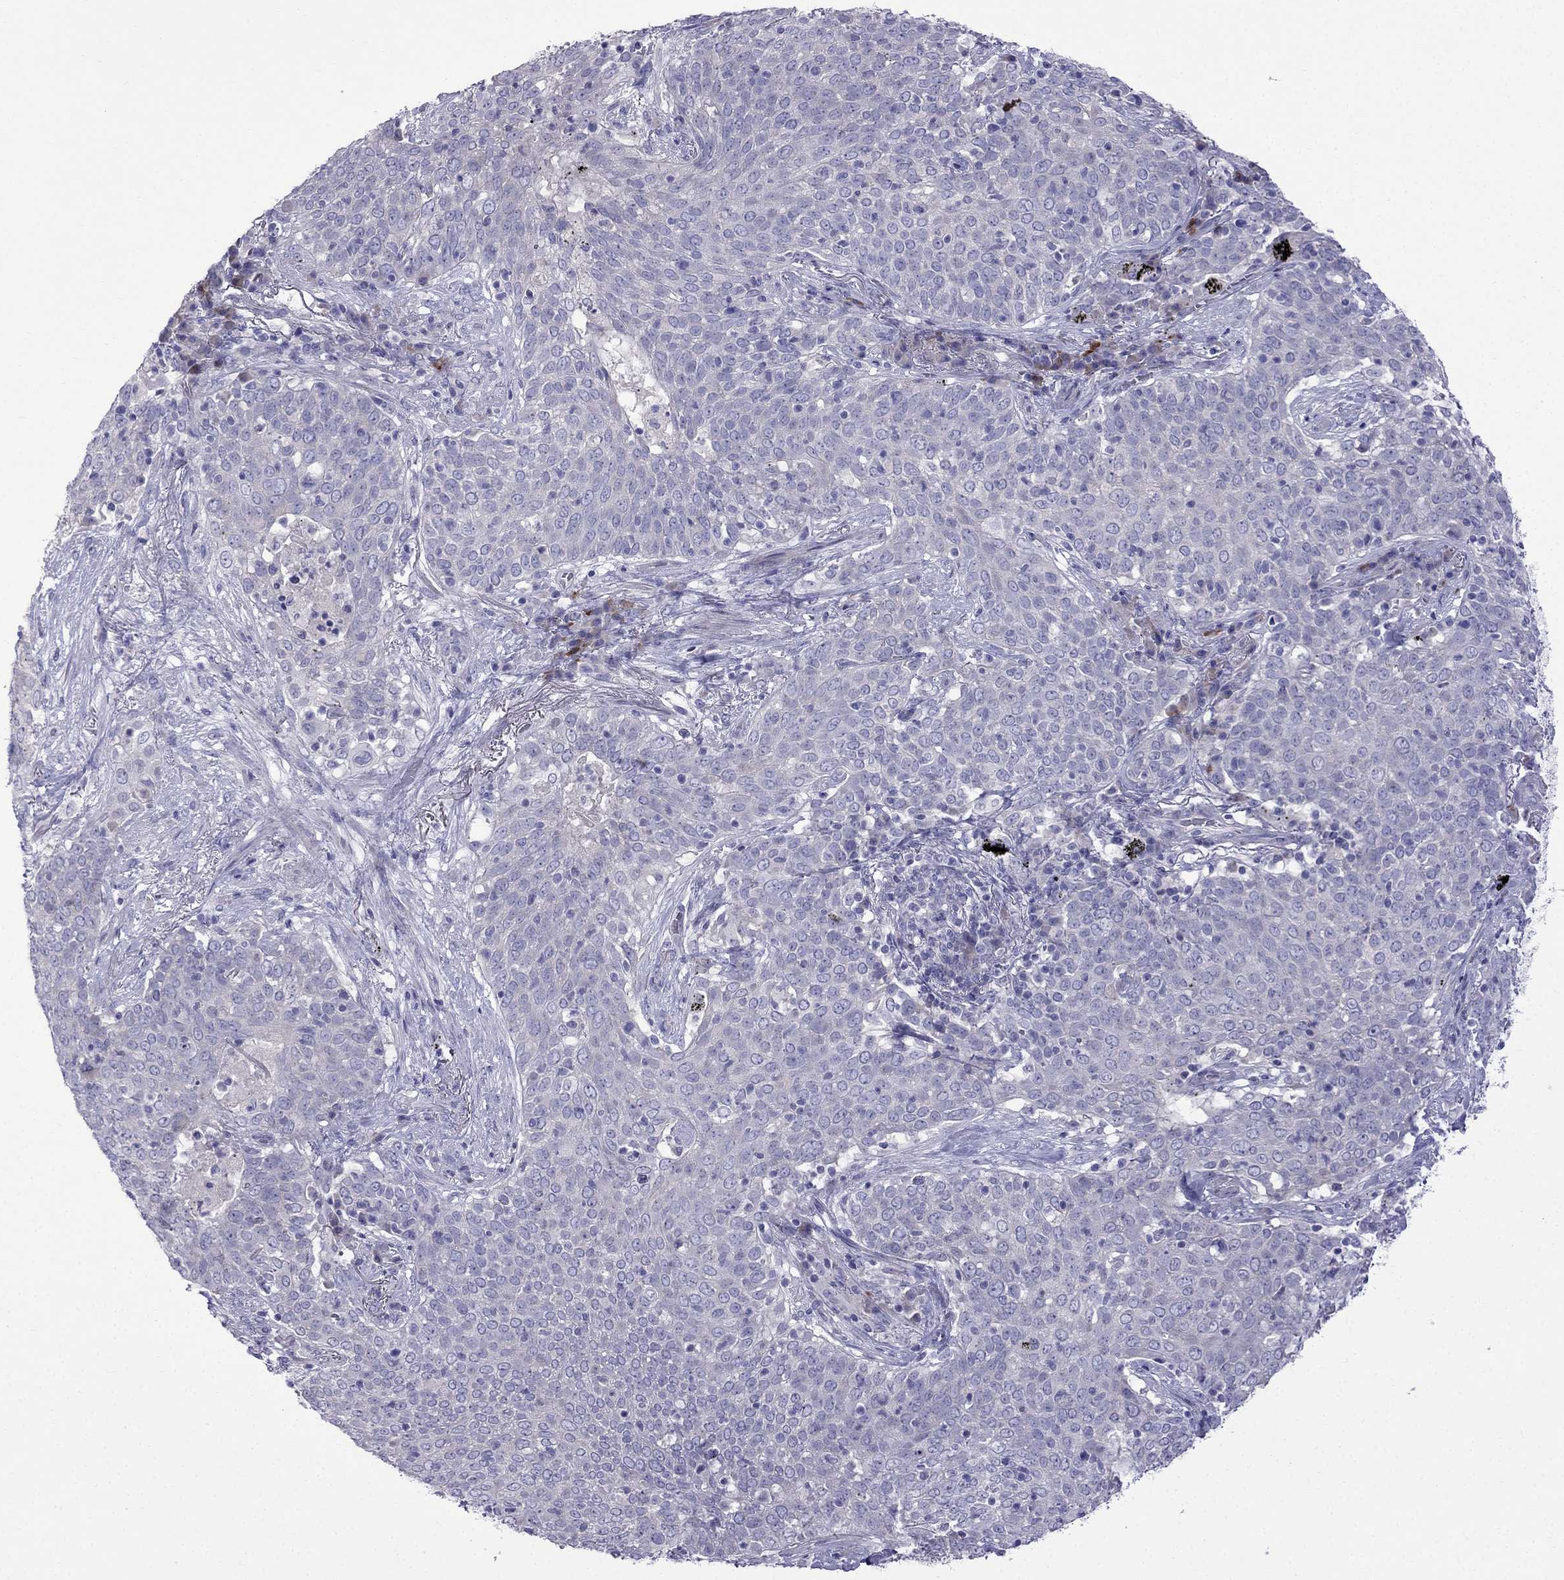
{"staining": {"intensity": "negative", "quantity": "none", "location": "none"}, "tissue": "lung cancer", "cell_type": "Tumor cells", "image_type": "cancer", "snomed": [{"axis": "morphology", "description": "Squamous cell carcinoma, NOS"}, {"axis": "topography", "description": "Lung"}], "caption": "There is no significant positivity in tumor cells of lung cancer (squamous cell carcinoma).", "gene": "PATE1", "patient": {"sex": "male", "age": 82}}